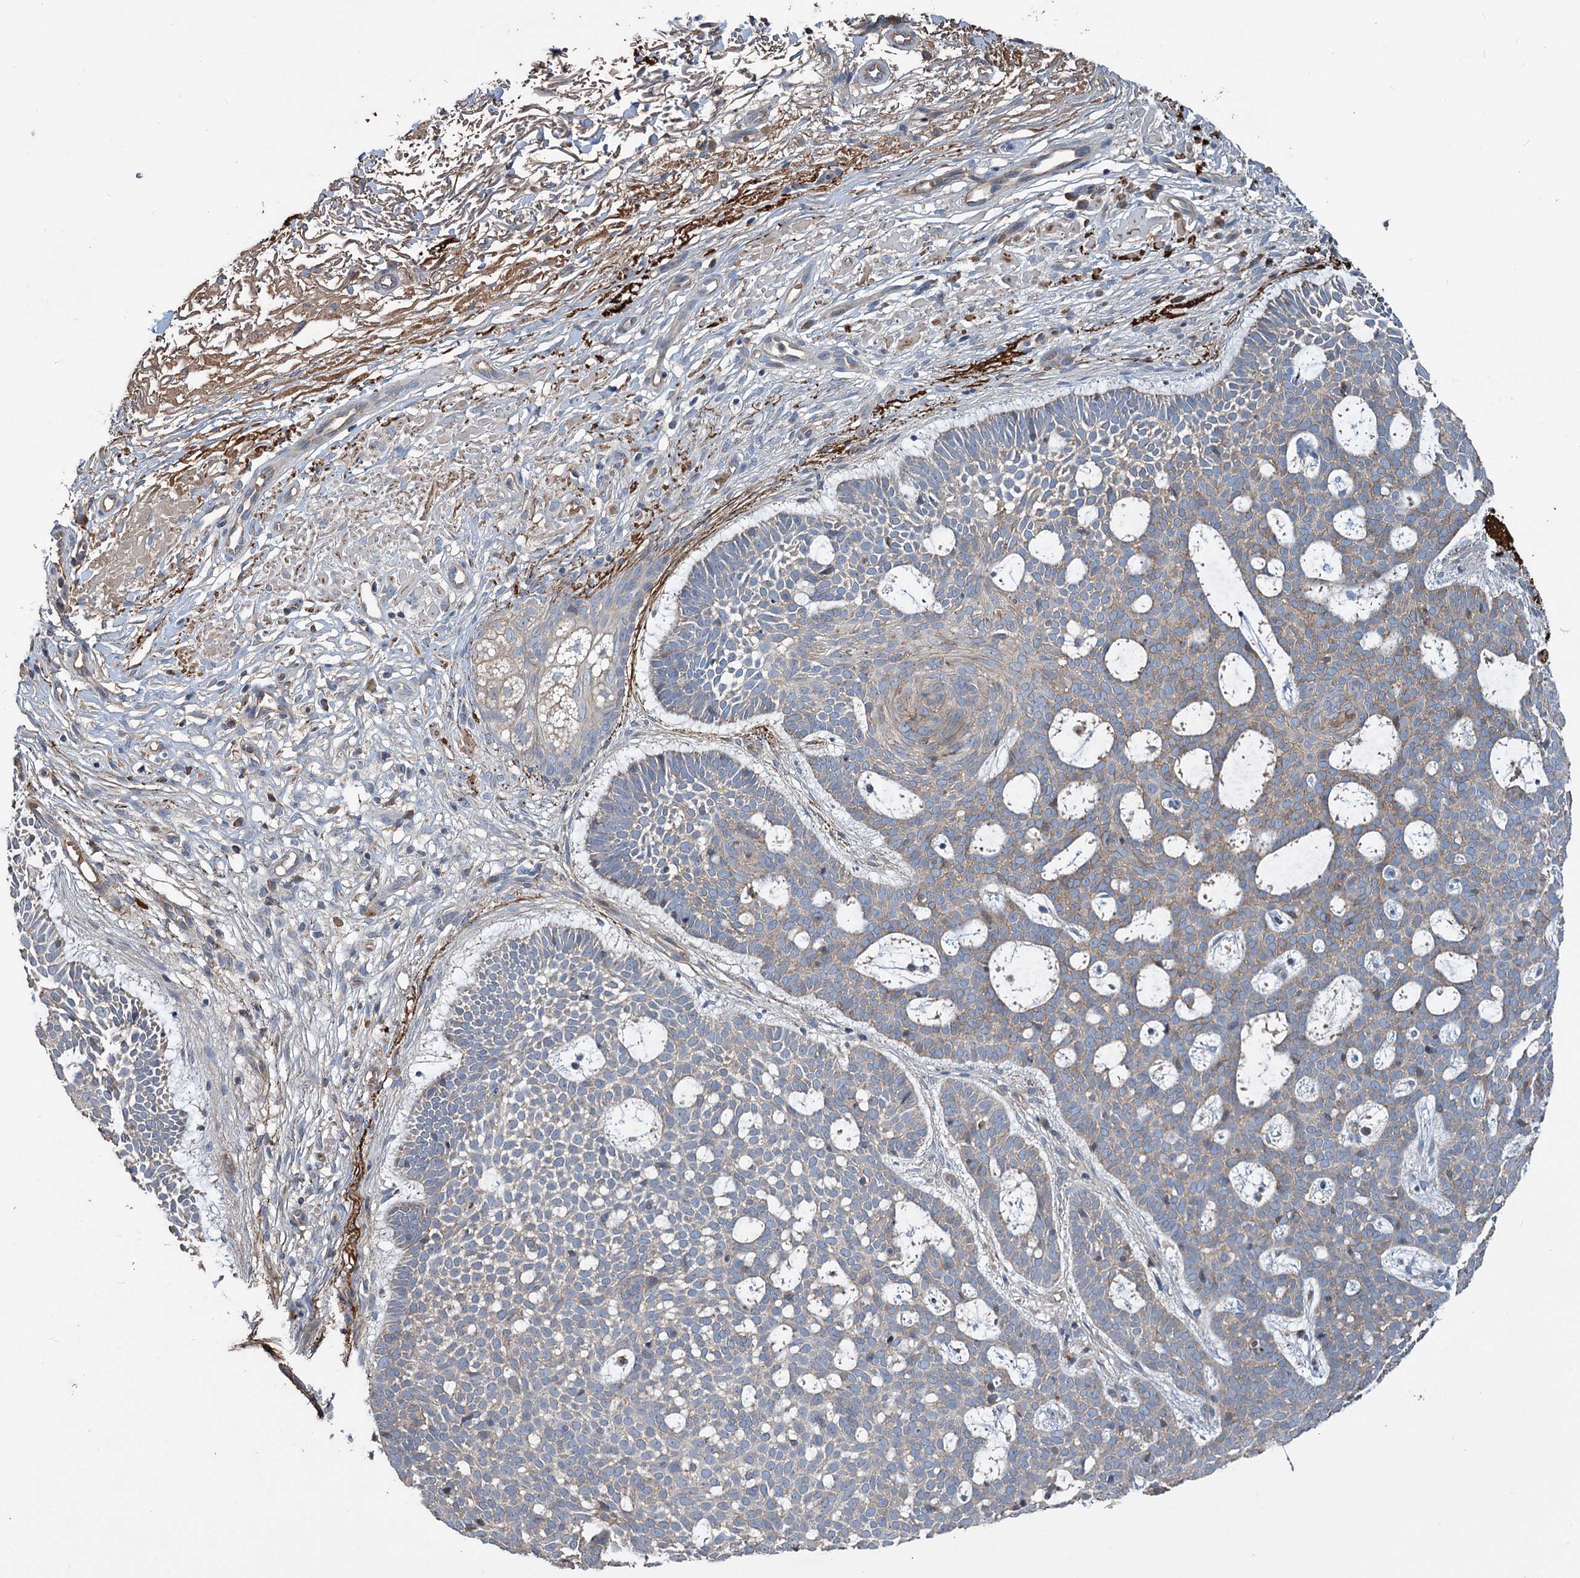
{"staining": {"intensity": "weak", "quantity": "<25%", "location": "cytoplasmic/membranous"}, "tissue": "skin cancer", "cell_type": "Tumor cells", "image_type": "cancer", "snomed": [{"axis": "morphology", "description": "Basal cell carcinoma"}, {"axis": "topography", "description": "Skin"}], "caption": "An image of human skin basal cell carcinoma is negative for staining in tumor cells.", "gene": "URAD", "patient": {"sex": "male", "age": 85}}